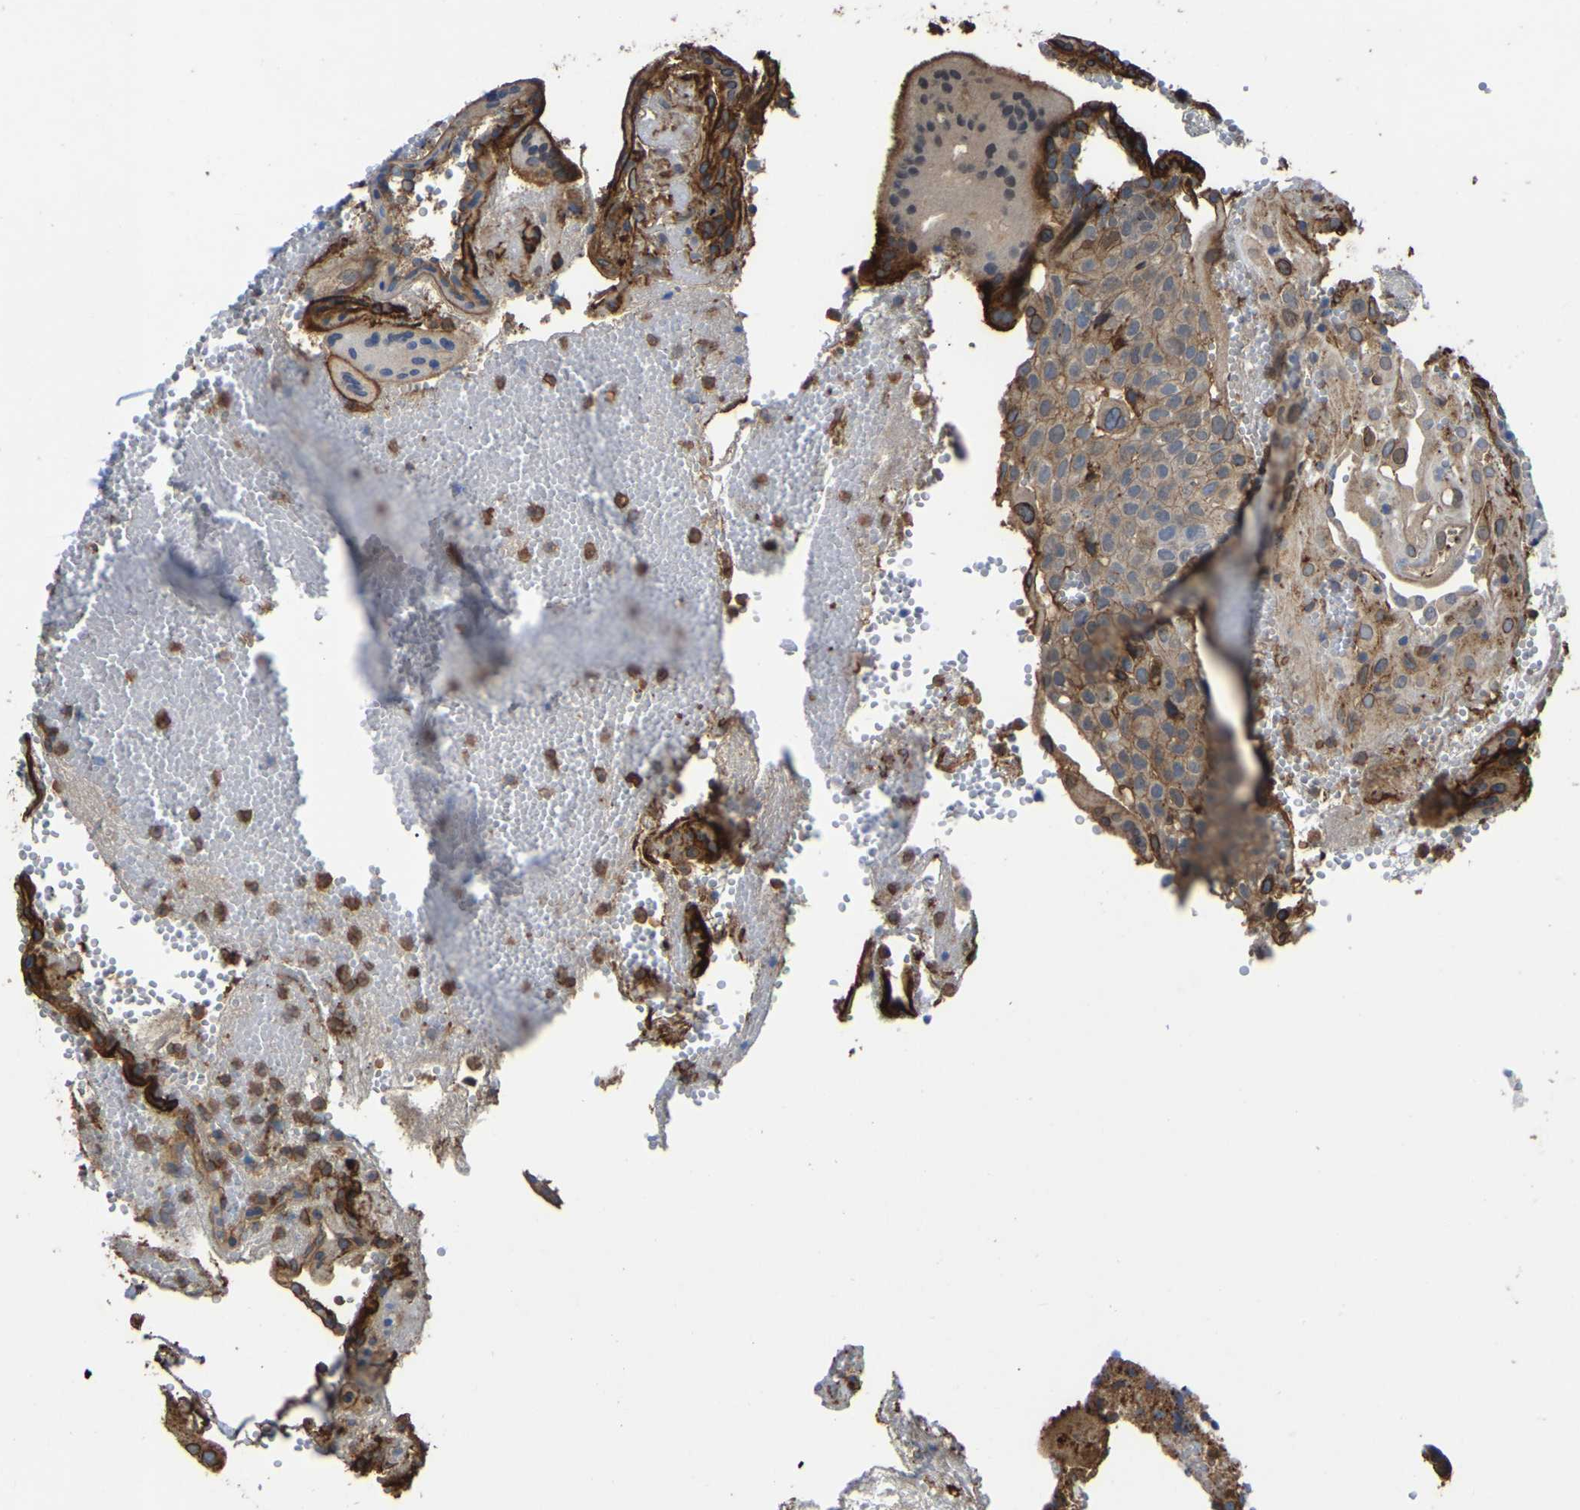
{"staining": {"intensity": "moderate", "quantity": ">75%", "location": "cytoplasmic/membranous"}, "tissue": "placenta", "cell_type": "Decidual cells", "image_type": "normal", "snomed": [{"axis": "morphology", "description": "Normal tissue, NOS"}, {"axis": "topography", "description": "Placenta"}], "caption": "A brown stain shows moderate cytoplasmic/membranous expression of a protein in decidual cells of unremarkable placenta.", "gene": "CIT", "patient": {"sex": "female", "age": 18}}